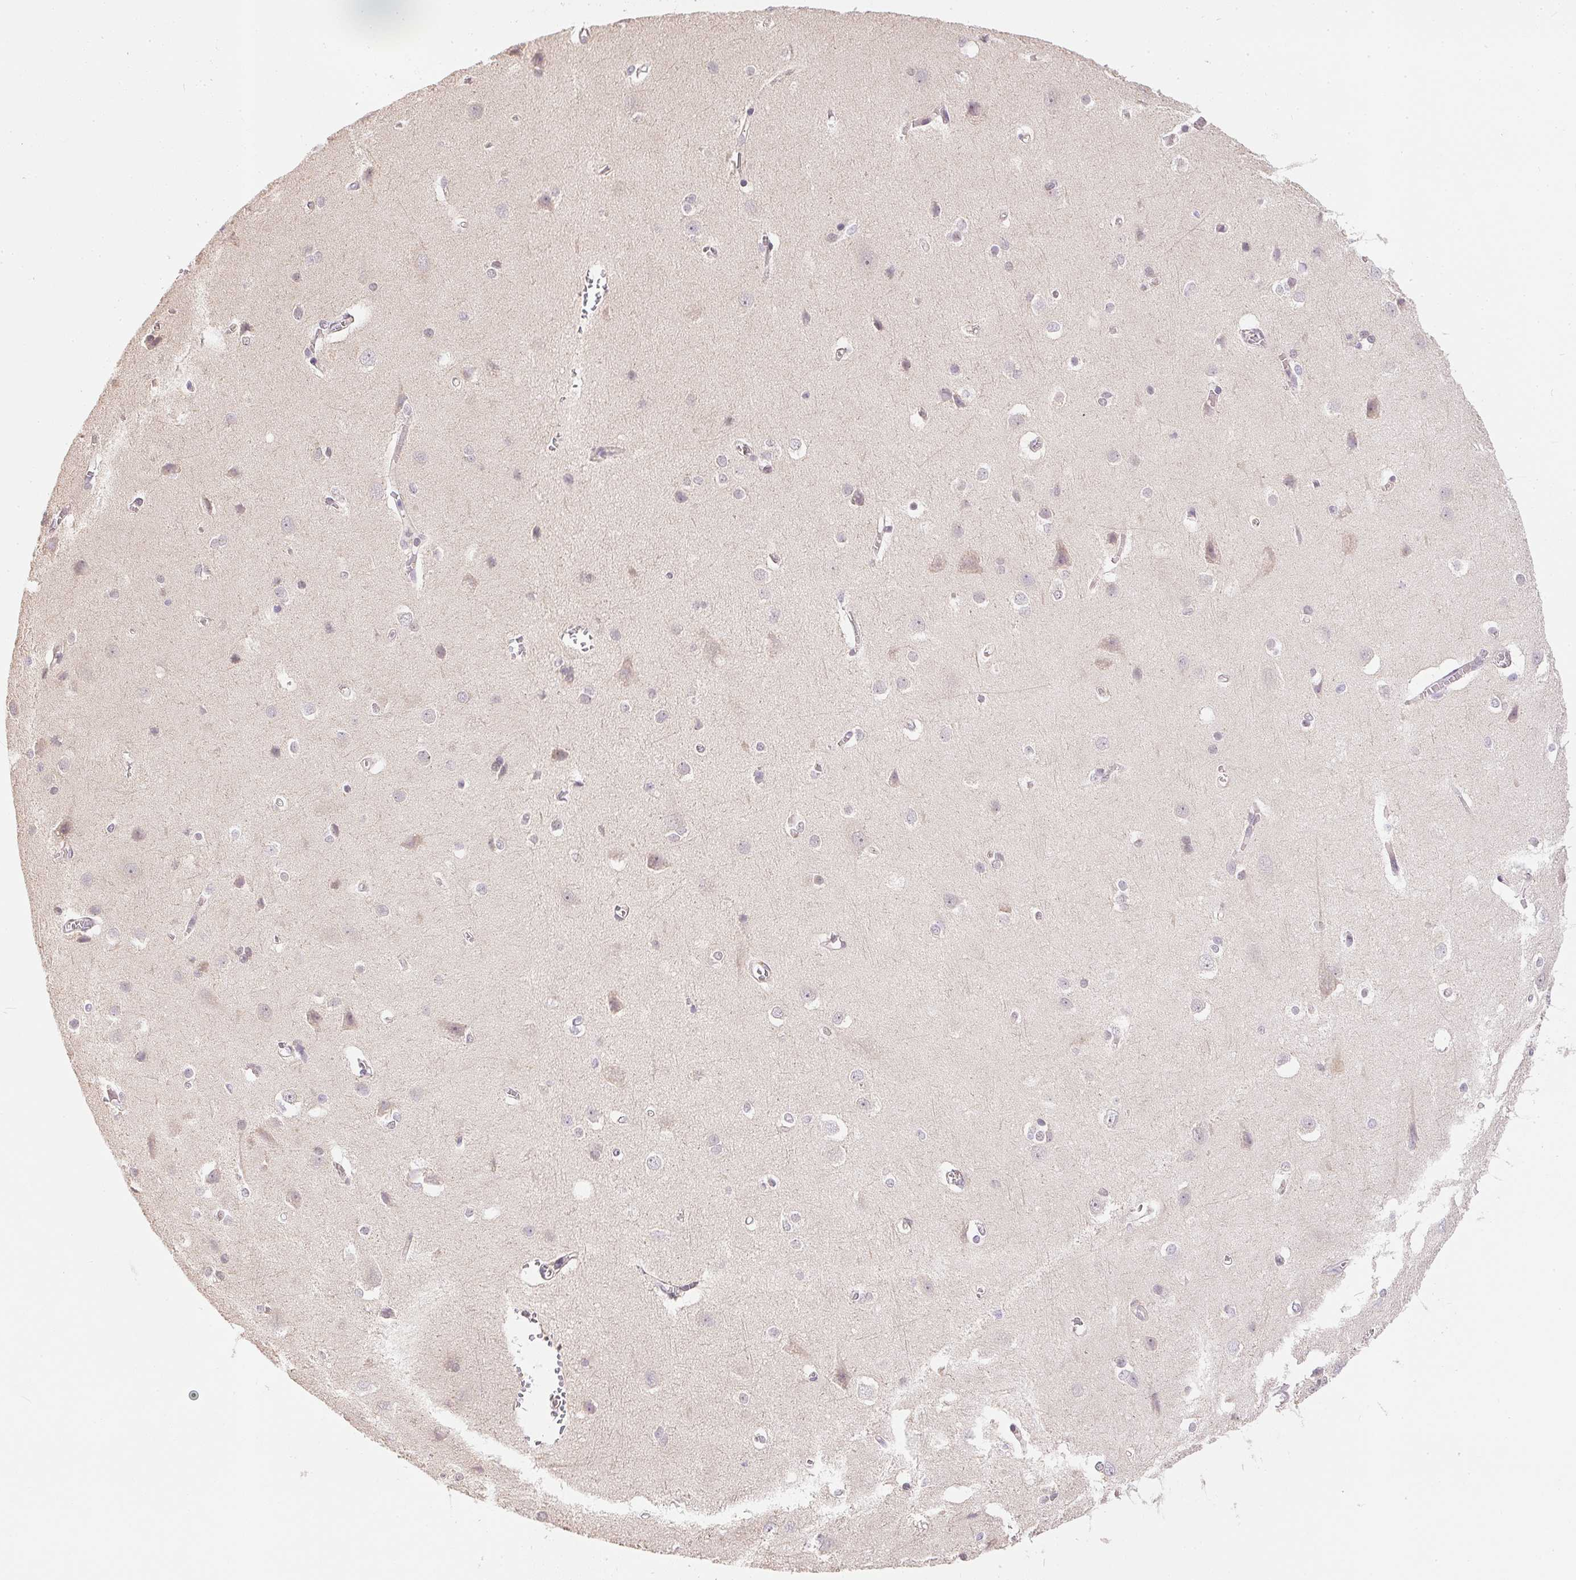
{"staining": {"intensity": "negative", "quantity": "none", "location": "none"}, "tissue": "cerebral cortex", "cell_type": "Endothelial cells", "image_type": "normal", "snomed": [{"axis": "morphology", "description": "Normal tissue, NOS"}, {"axis": "topography", "description": "Cerebral cortex"}], "caption": "Image shows no protein positivity in endothelial cells of benign cerebral cortex. Nuclei are stained in blue.", "gene": "TTC23L", "patient": {"sex": "male", "age": 37}}